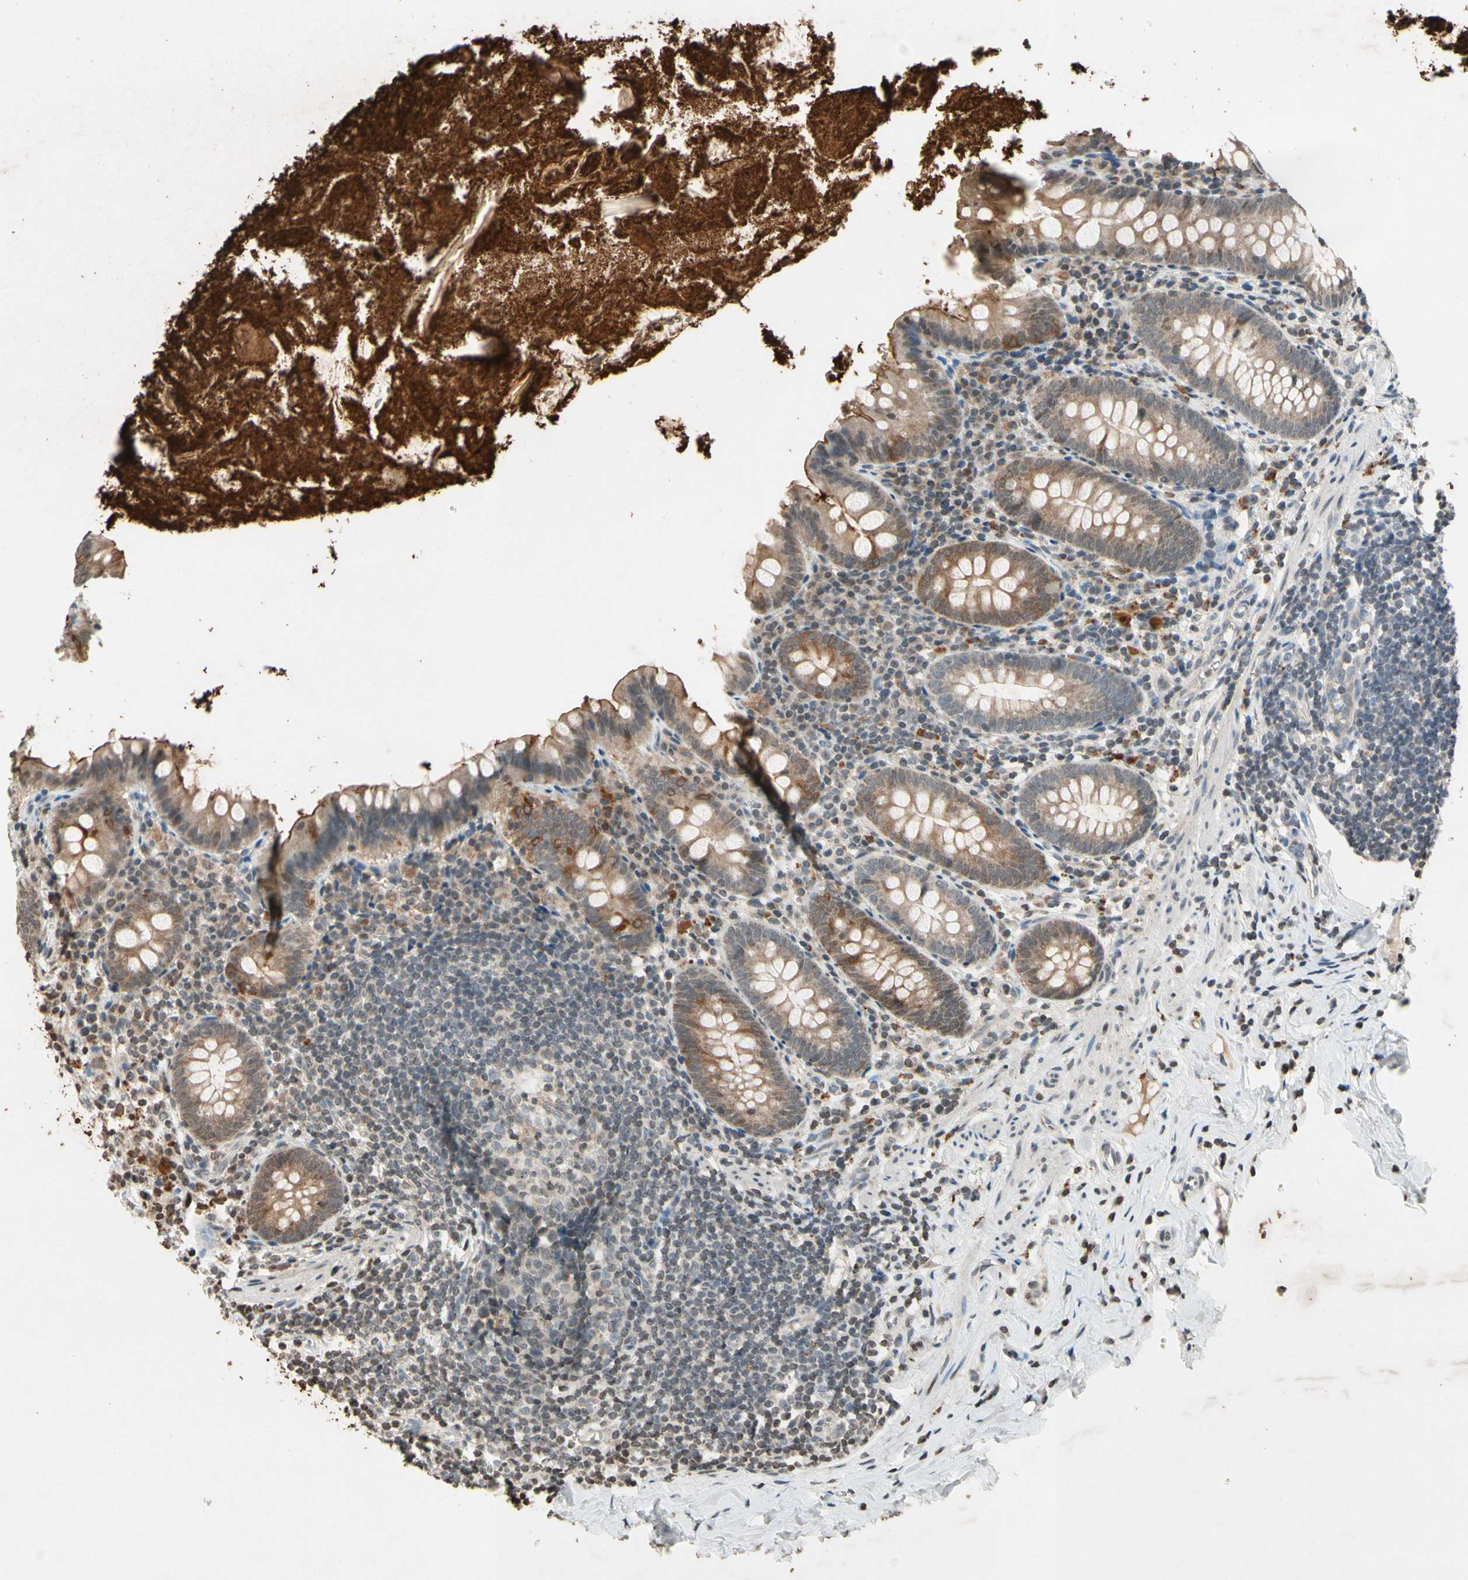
{"staining": {"intensity": "weak", "quantity": ">75%", "location": "cytoplasmic/membranous"}, "tissue": "appendix", "cell_type": "Glandular cells", "image_type": "normal", "snomed": [{"axis": "morphology", "description": "Normal tissue, NOS"}, {"axis": "topography", "description": "Appendix"}], "caption": "A high-resolution photomicrograph shows immunohistochemistry (IHC) staining of unremarkable appendix, which reveals weak cytoplasmic/membranous staining in about >75% of glandular cells. (brown staining indicates protein expression, while blue staining denotes nuclei).", "gene": "CLDN11", "patient": {"sex": "male", "age": 52}}